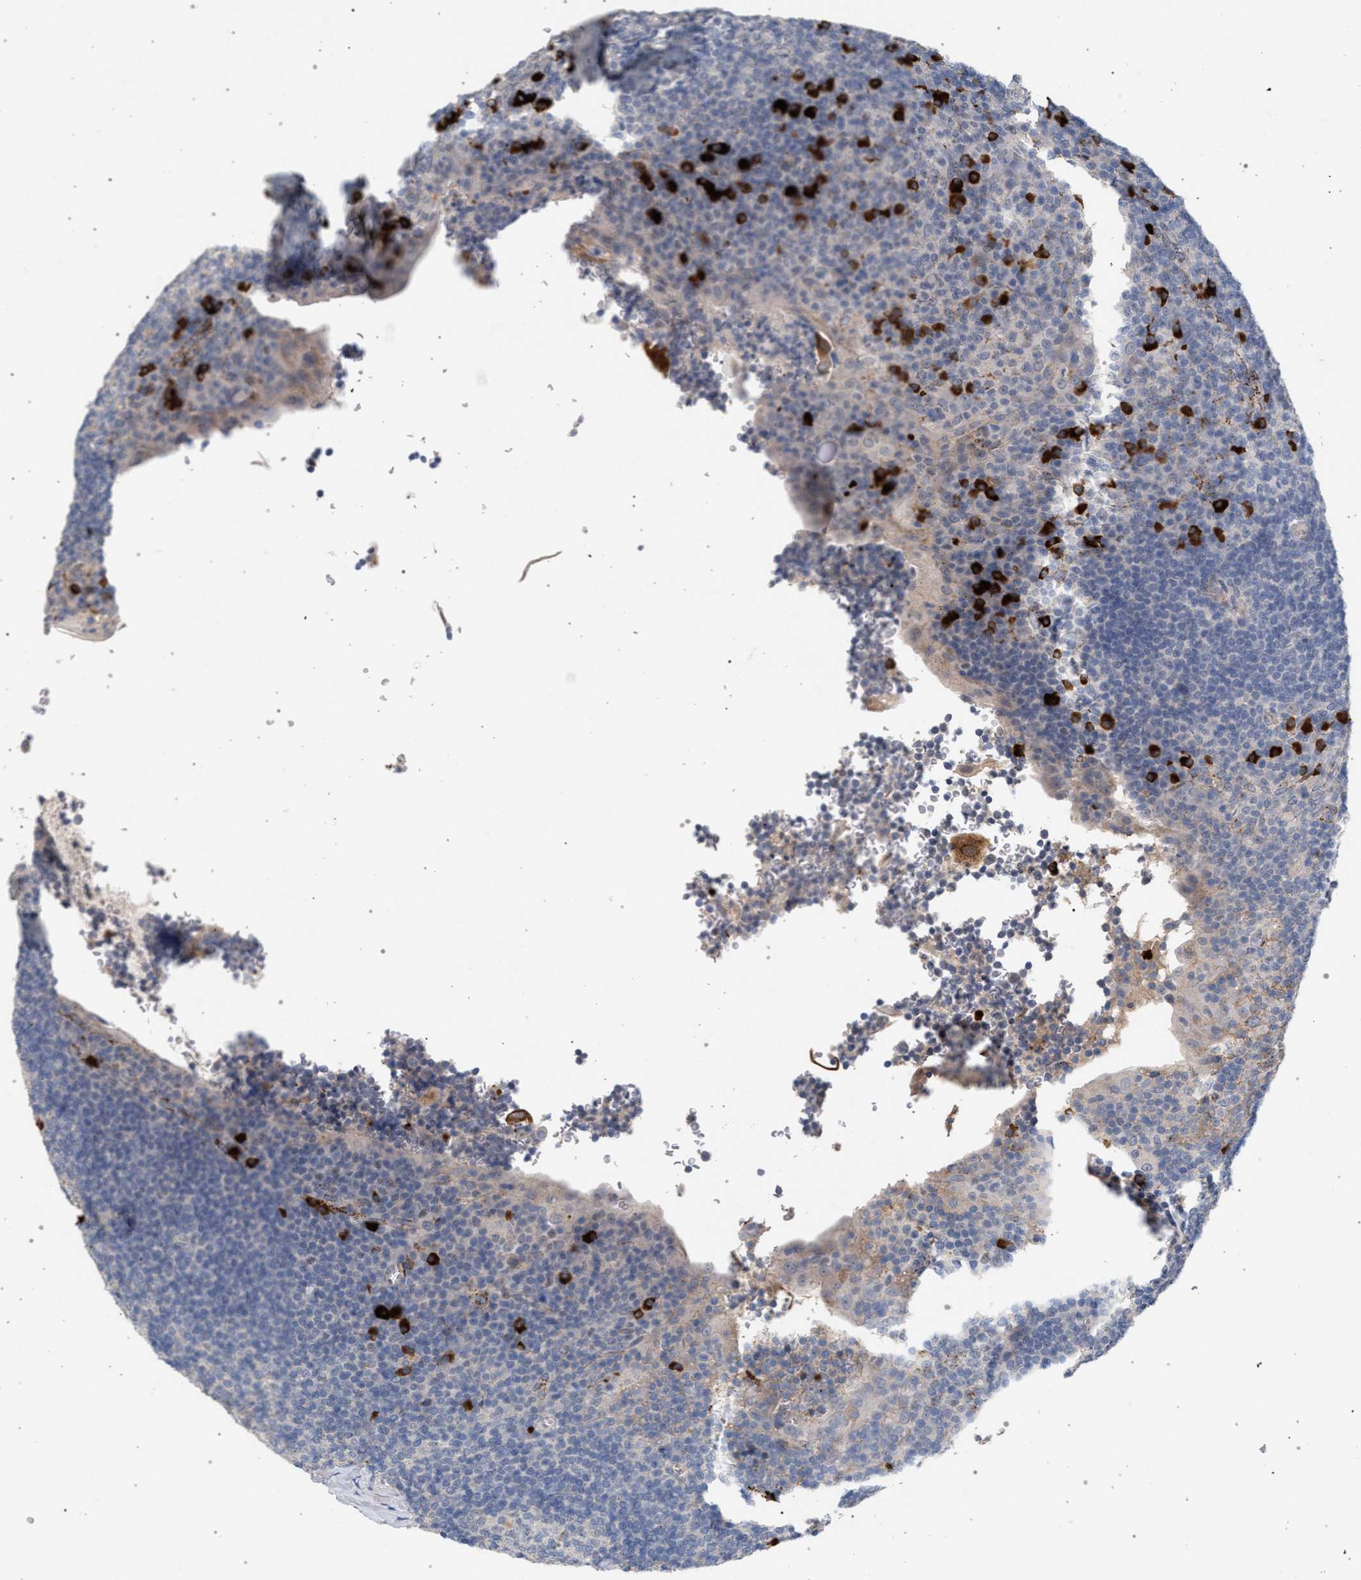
{"staining": {"intensity": "negative", "quantity": "none", "location": "none"}, "tissue": "tonsil", "cell_type": "Germinal center cells", "image_type": "normal", "snomed": [{"axis": "morphology", "description": "Normal tissue, NOS"}, {"axis": "topography", "description": "Tonsil"}], "caption": "Immunohistochemical staining of benign tonsil demonstrates no significant positivity in germinal center cells. (DAB IHC visualized using brightfield microscopy, high magnification).", "gene": "MAMDC2", "patient": {"sex": "male", "age": 37}}